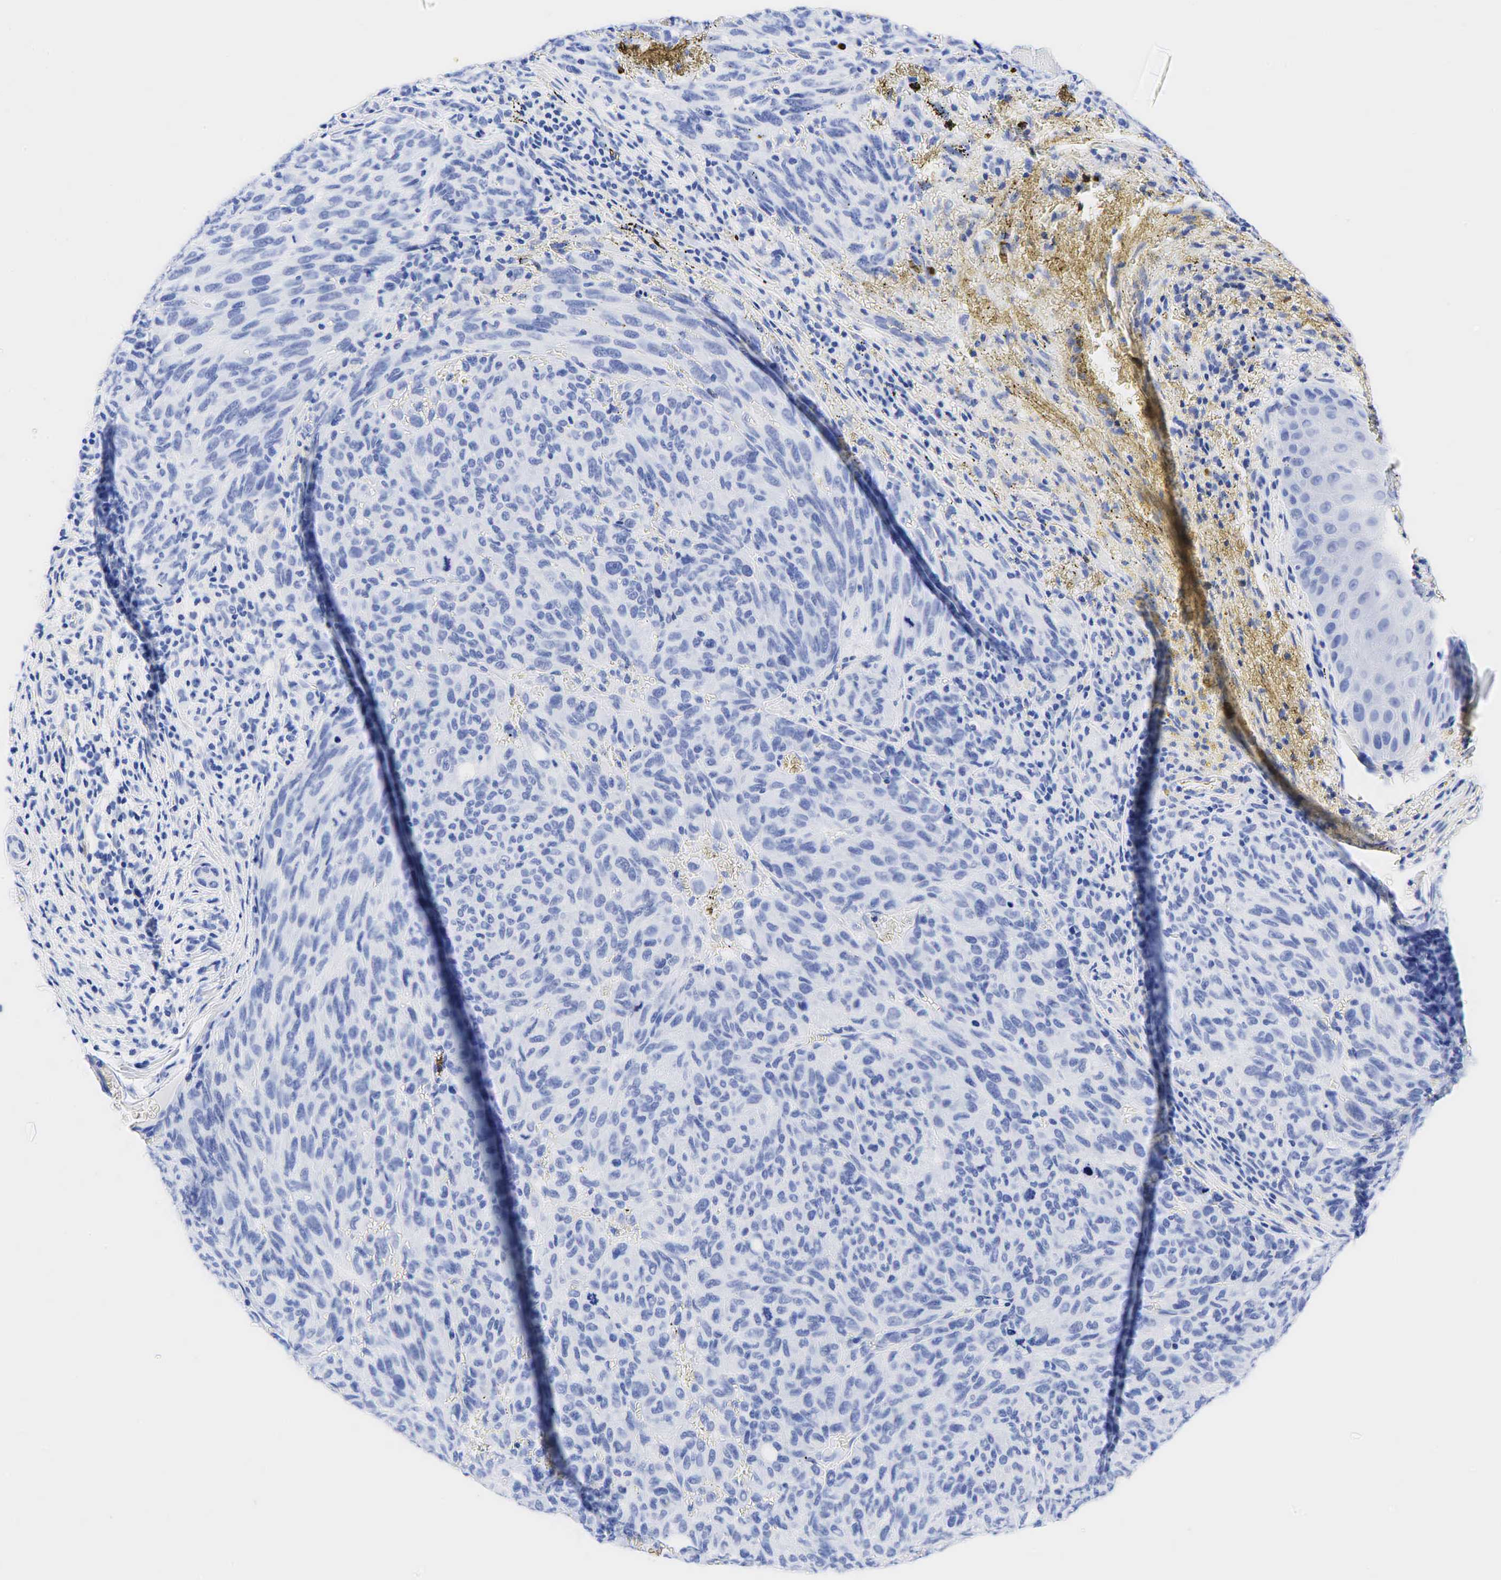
{"staining": {"intensity": "negative", "quantity": "none", "location": "none"}, "tissue": "melanoma", "cell_type": "Tumor cells", "image_type": "cancer", "snomed": [{"axis": "morphology", "description": "Malignant melanoma, NOS"}, {"axis": "topography", "description": "Skin"}], "caption": "Immunohistochemical staining of malignant melanoma reveals no significant staining in tumor cells.", "gene": "CHGA", "patient": {"sex": "male", "age": 76}}